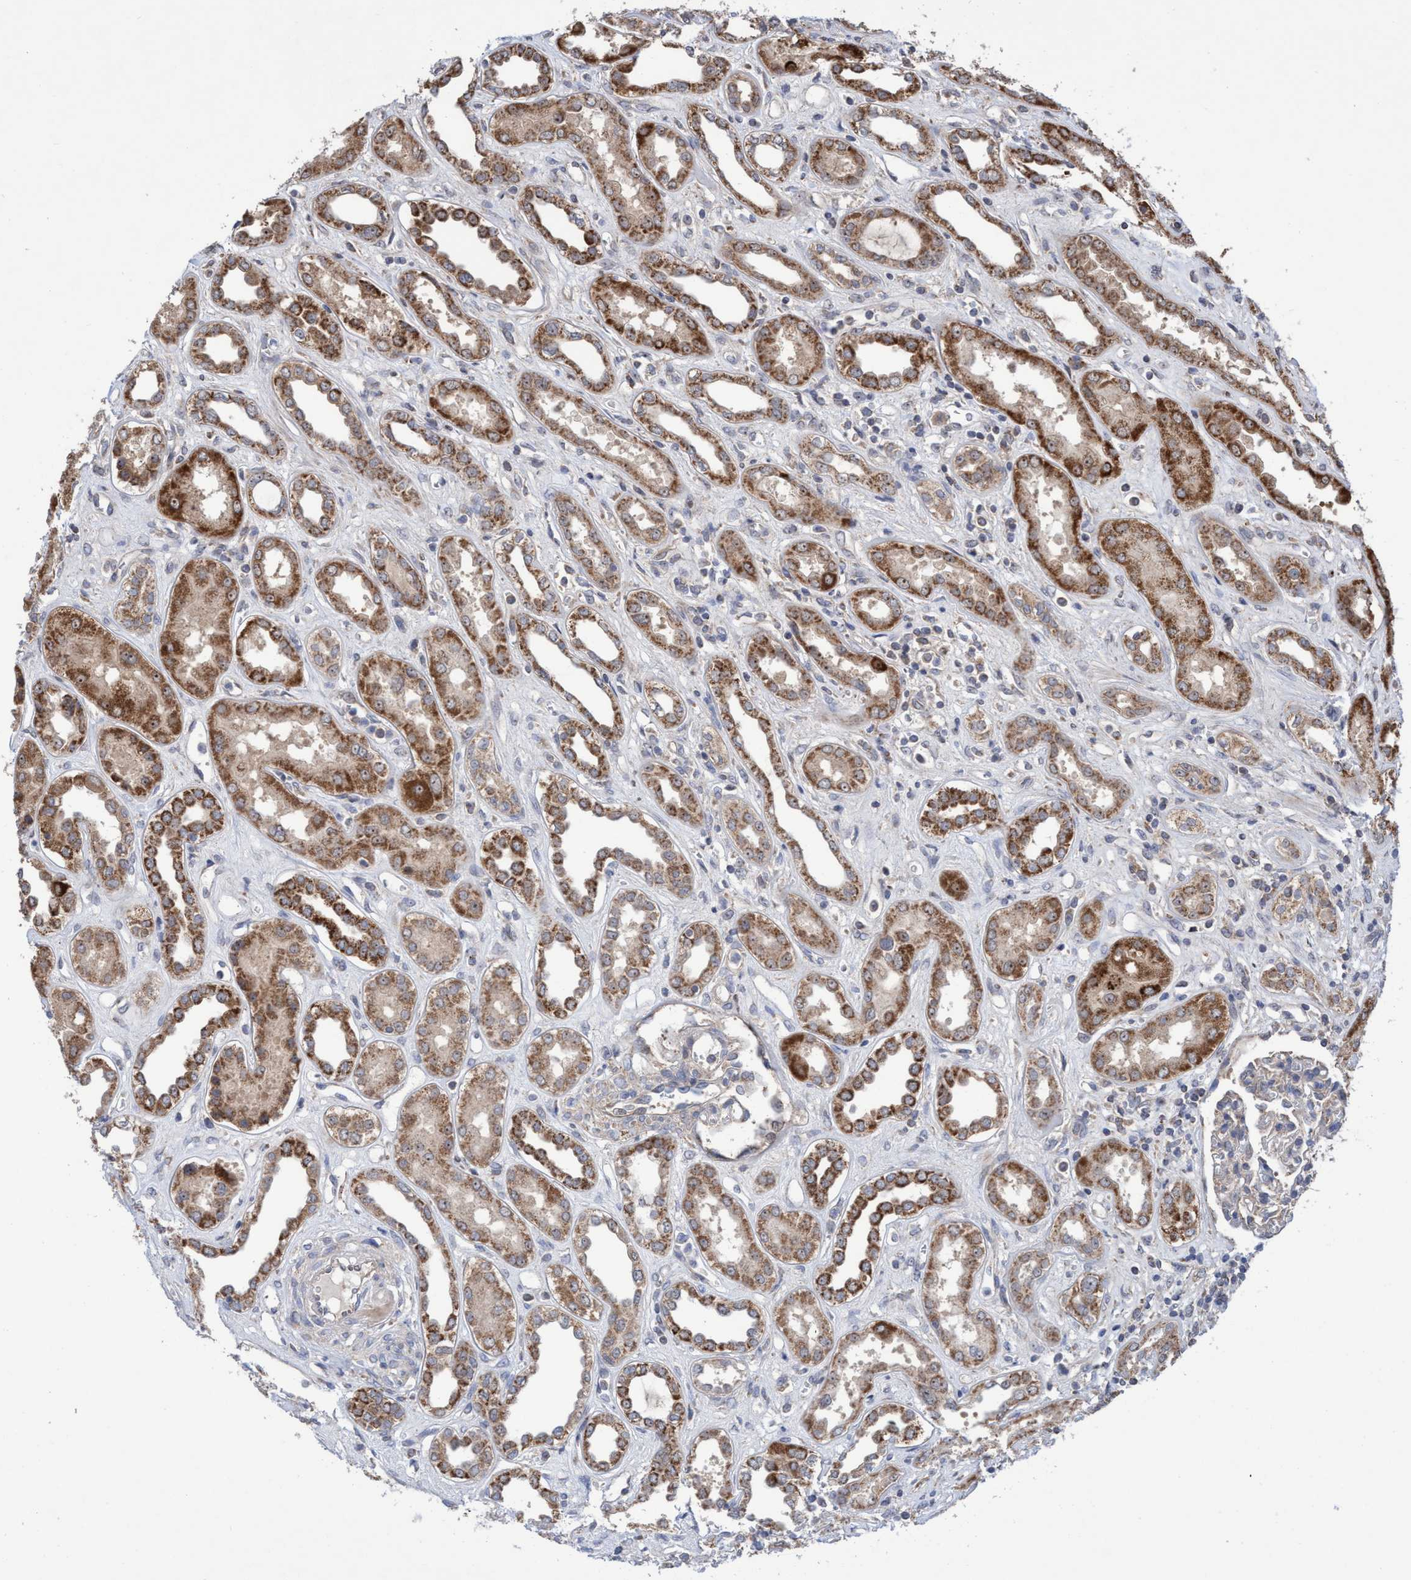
{"staining": {"intensity": "negative", "quantity": "none", "location": "none"}, "tissue": "kidney", "cell_type": "Cells in glomeruli", "image_type": "normal", "snomed": [{"axis": "morphology", "description": "Normal tissue, NOS"}, {"axis": "topography", "description": "Kidney"}], "caption": "Benign kidney was stained to show a protein in brown. There is no significant staining in cells in glomeruli.", "gene": "P2RY14", "patient": {"sex": "male", "age": 59}}